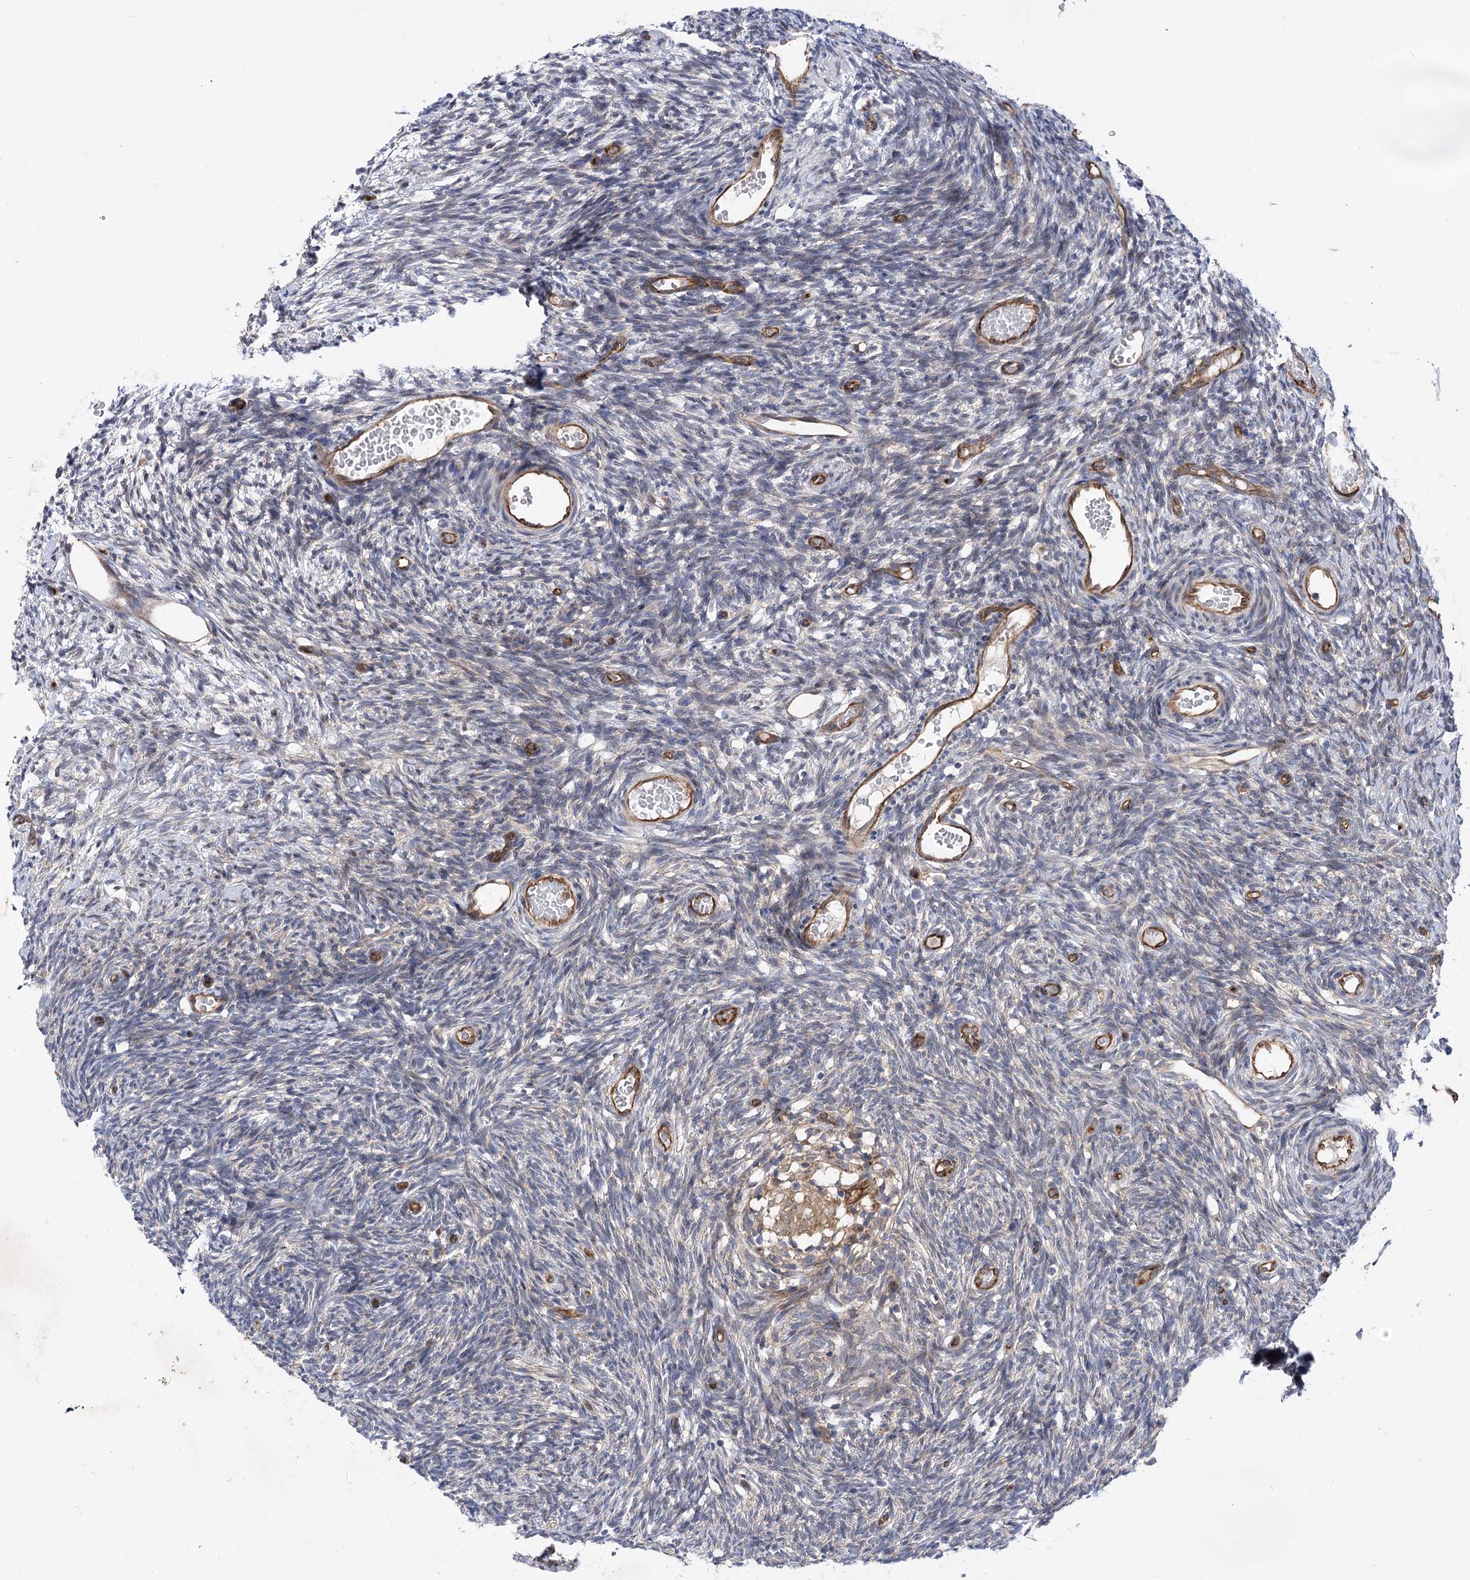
{"staining": {"intensity": "weak", "quantity": "<25%", "location": "cytoplasmic/membranous"}, "tissue": "ovary", "cell_type": "Ovarian stroma cells", "image_type": "normal", "snomed": [{"axis": "morphology", "description": "Normal tissue, NOS"}, {"axis": "topography", "description": "Ovary"}], "caption": "This is a micrograph of IHC staining of normal ovary, which shows no staining in ovarian stroma cells.", "gene": "ARHGAP31", "patient": {"sex": "female", "age": 35}}